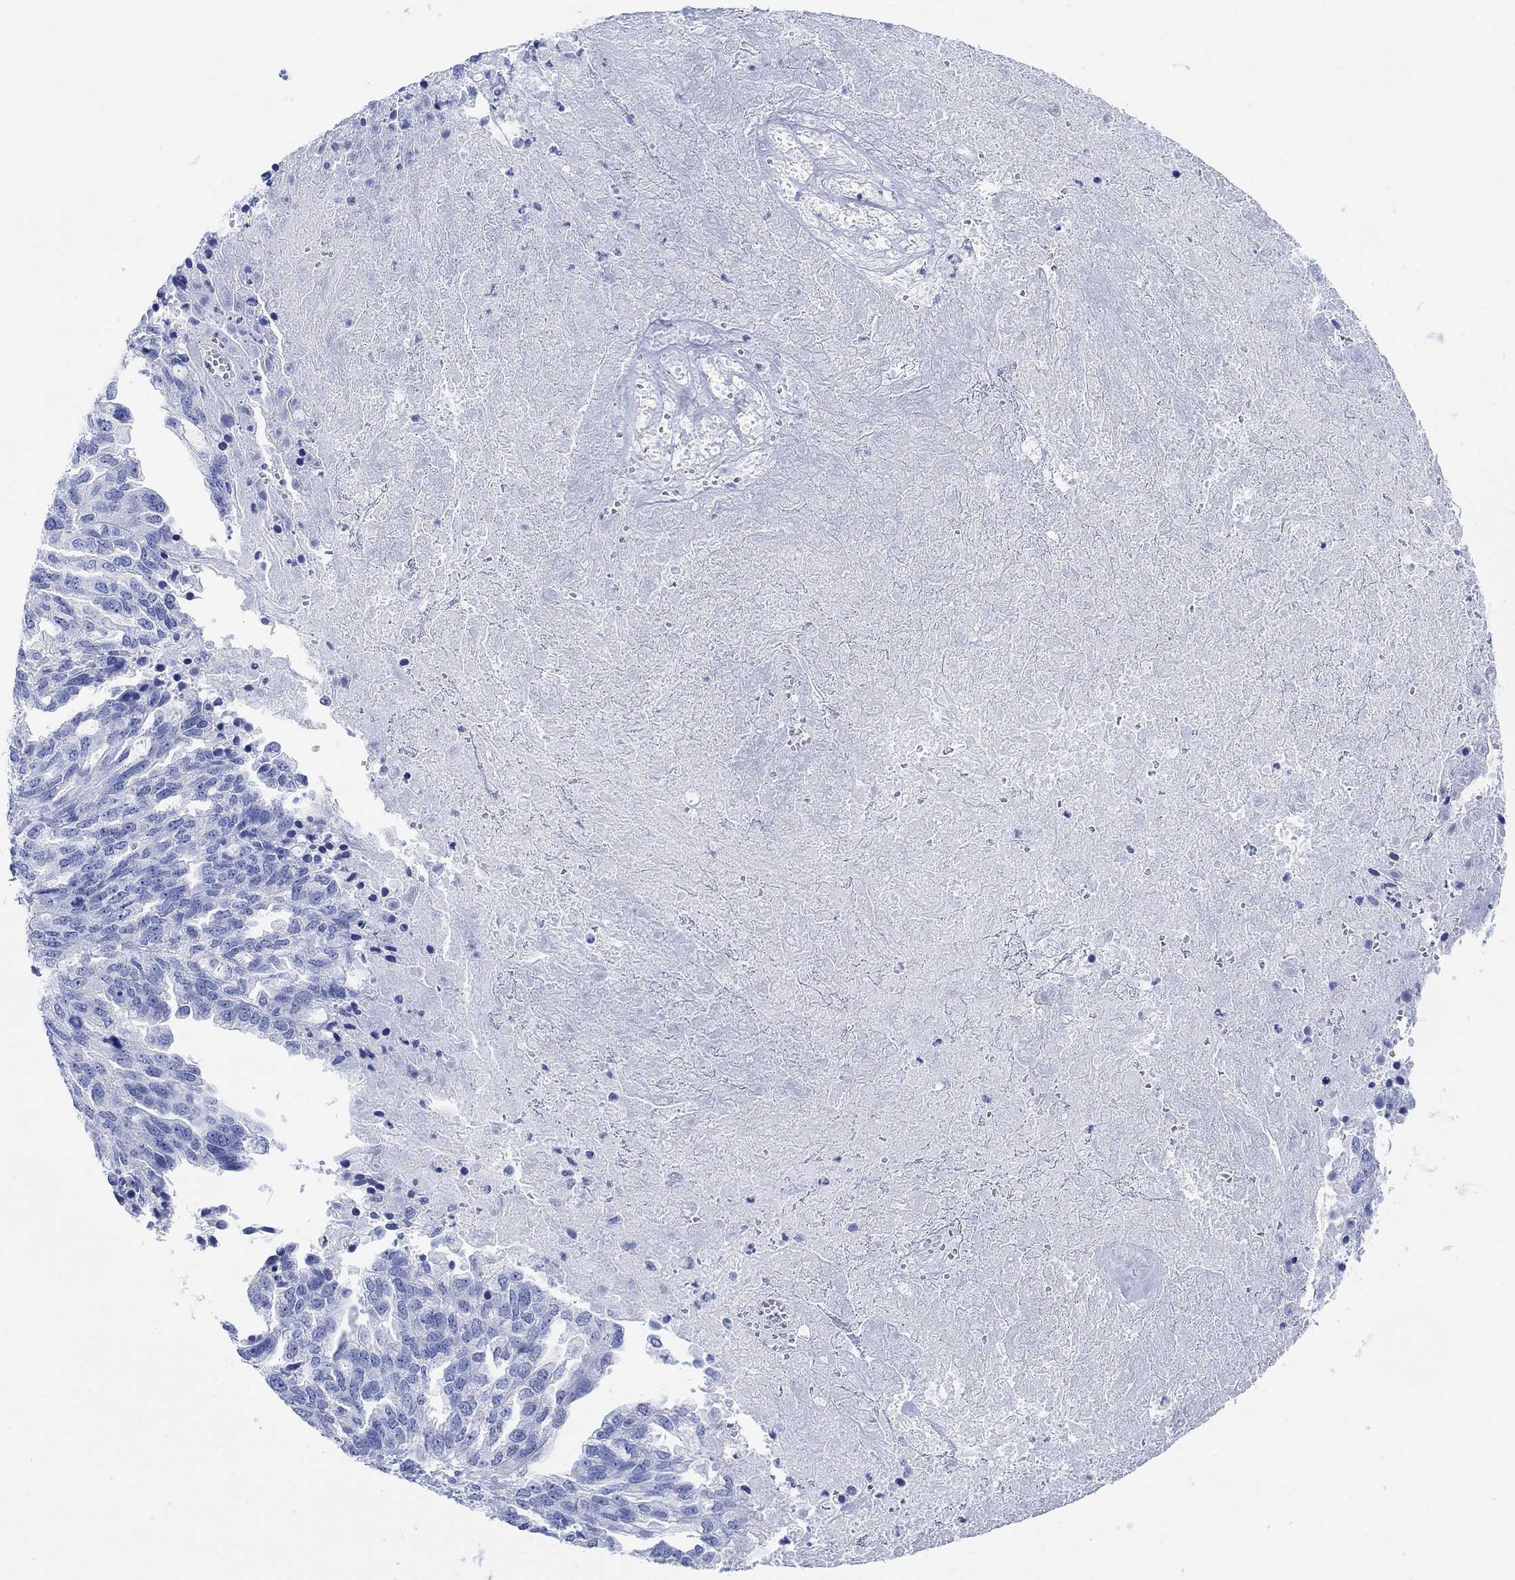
{"staining": {"intensity": "negative", "quantity": "none", "location": "none"}, "tissue": "ovarian cancer", "cell_type": "Tumor cells", "image_type": "cancer", "snomed": [{"axis": "morphology", "description": "Cystadenocarcinoma, serous, NOS"}, {"axis": "topography", "description": "Ovary"}], "caption": "High power microscopy histopathology image of an immunohistochemistry (IHC) photomicrograph of ovarian cancer, revealing no significant staining in tumor cells. (DAB (3,3'-diaminobenzidine) IHC with hematoxylin counter stain).", "gene": "ANKRD33", "patient": {"sex": "female", "age": 51}}